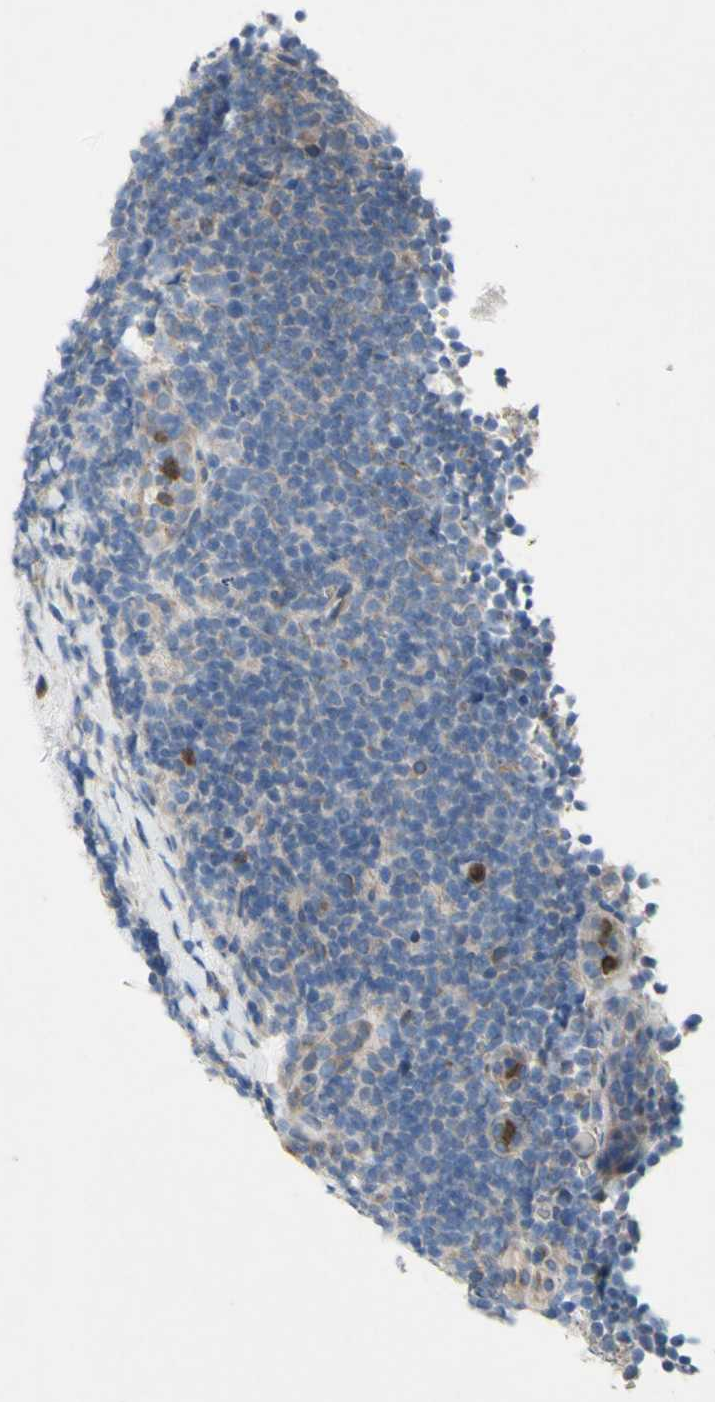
{"staining": {"intensity": "weak", "quantity": ">75%", "location": "cytoplasmic/membranous"}, "tissue": "lymphoma", "cell_type": "Tumor cells", "image_type": "cancer", "snomed": [{"axis": "morphology", "description": "Malignant lymphoma, non-Hodgkin's type, Low grade"}, {"axis": "topography", "description": "Lymph node"}], "caption": "Immunohistochemical staining of human low-grade malignant lymphoma, non-Hodgkin's type reveals low levels of weak cytoplasmic/membranous protein positivity in about >75% of tumor cells. The staining was performed using DAB (3,3'-diaminobenzidine) to visualize the protein expression in brown, while the nuclei were stained in blue with hematoxylin (Magnification: 20x).", "gene": "GRAMD2B", "patient": {"sex": "male", "age": 83}}